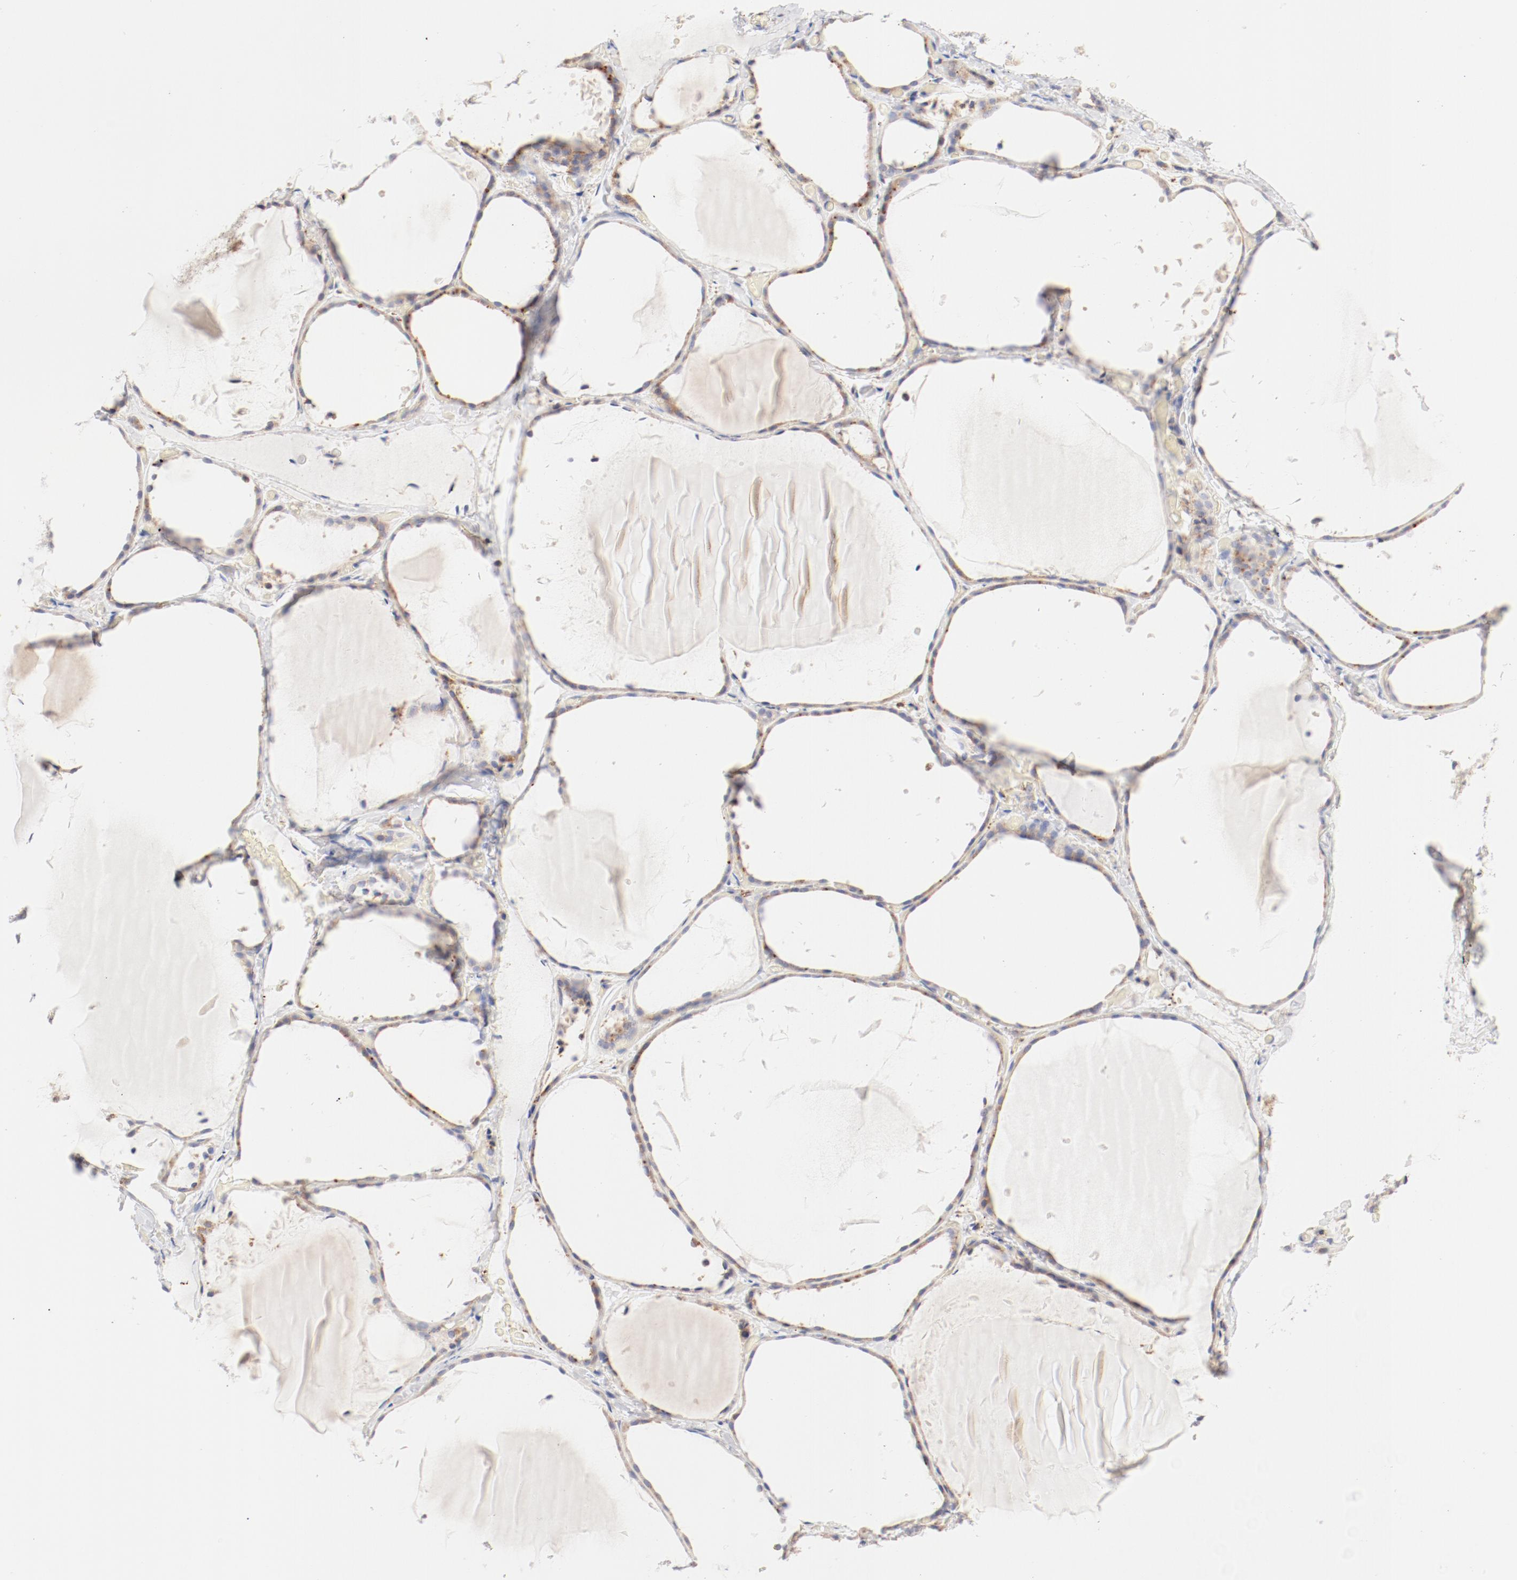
{"staining": {"intensity": "weak", "quantity": ">75%", "location": "cytoplasmic/membranous"}, "tissue": "thyroid gland", "cell_type": "Glandular cells", "image_type": "normal", "snomed": [{"axis": "morphology", "description": "Normal tissue, NOS"}, {"axis": "topography", "description": "Thyroid gland"}], "caption": "A photomicrograph of human thyroid gland stained for a protein shows weak cytoplasmic/membranous brown staining in glandular cells.", "gene": "CTSH", "patient": {"sex": "female", "age": 22}}